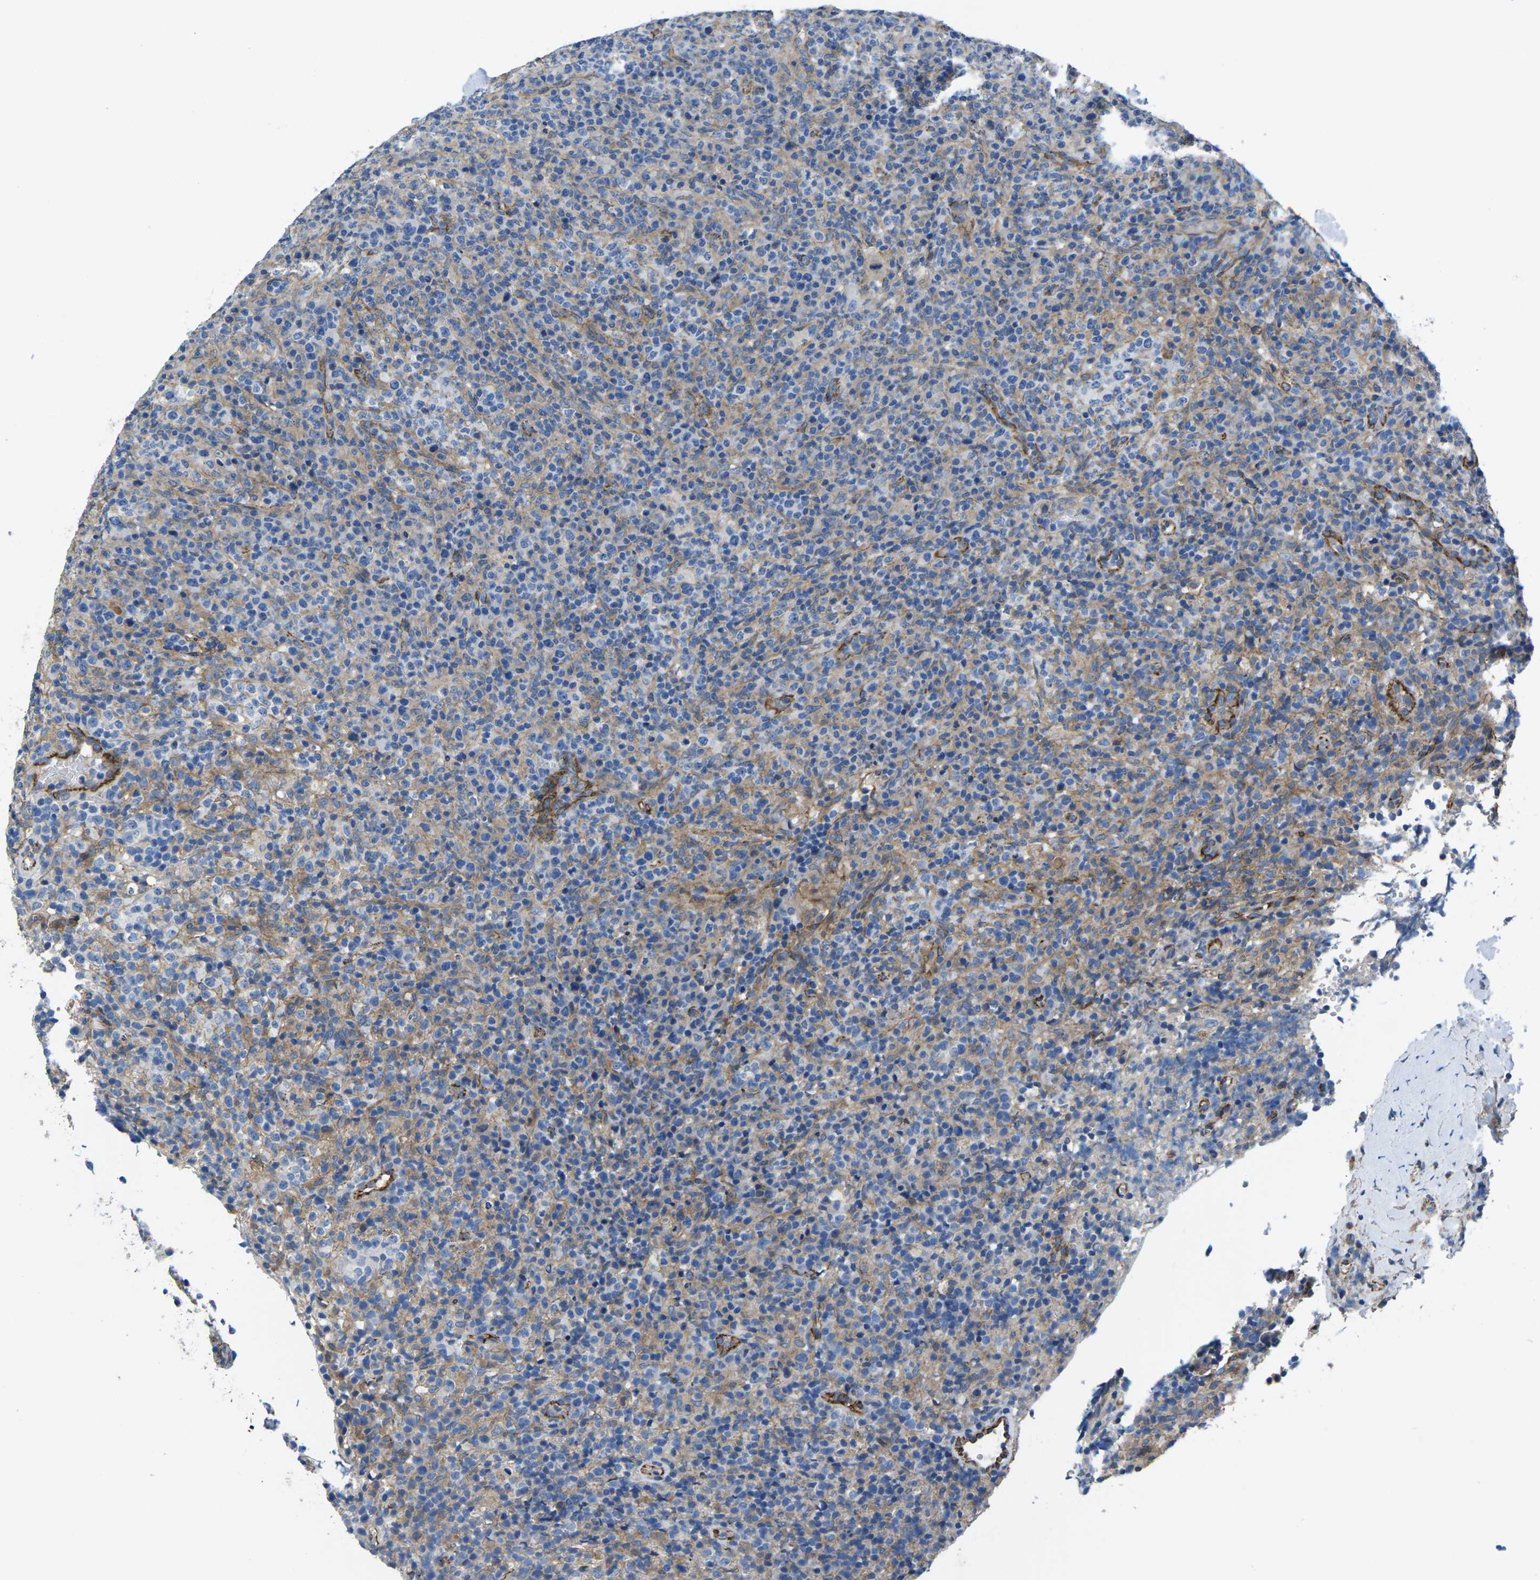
{"staining": {"intensity": "moderate", "quantity": "<25%", "location": "cytoplasmic/membranous"}, "tissue": "lymphoma", "cell_type": "Tumor cells", "image_type": "cancer", "snomed": [{"axis": "morphology", "description": "Malignant lymphoma, non-Hodgkin's type, High grade"}, {"axis": "topography", "description": "Lymph node"}], "caption": "Moderate cytoplasmic/membranous protein positivity is identified in about <25% of tumor cells in lymphoma.", "gene": "CTNND1", "patient": {"sex": "female", "age": 76}}